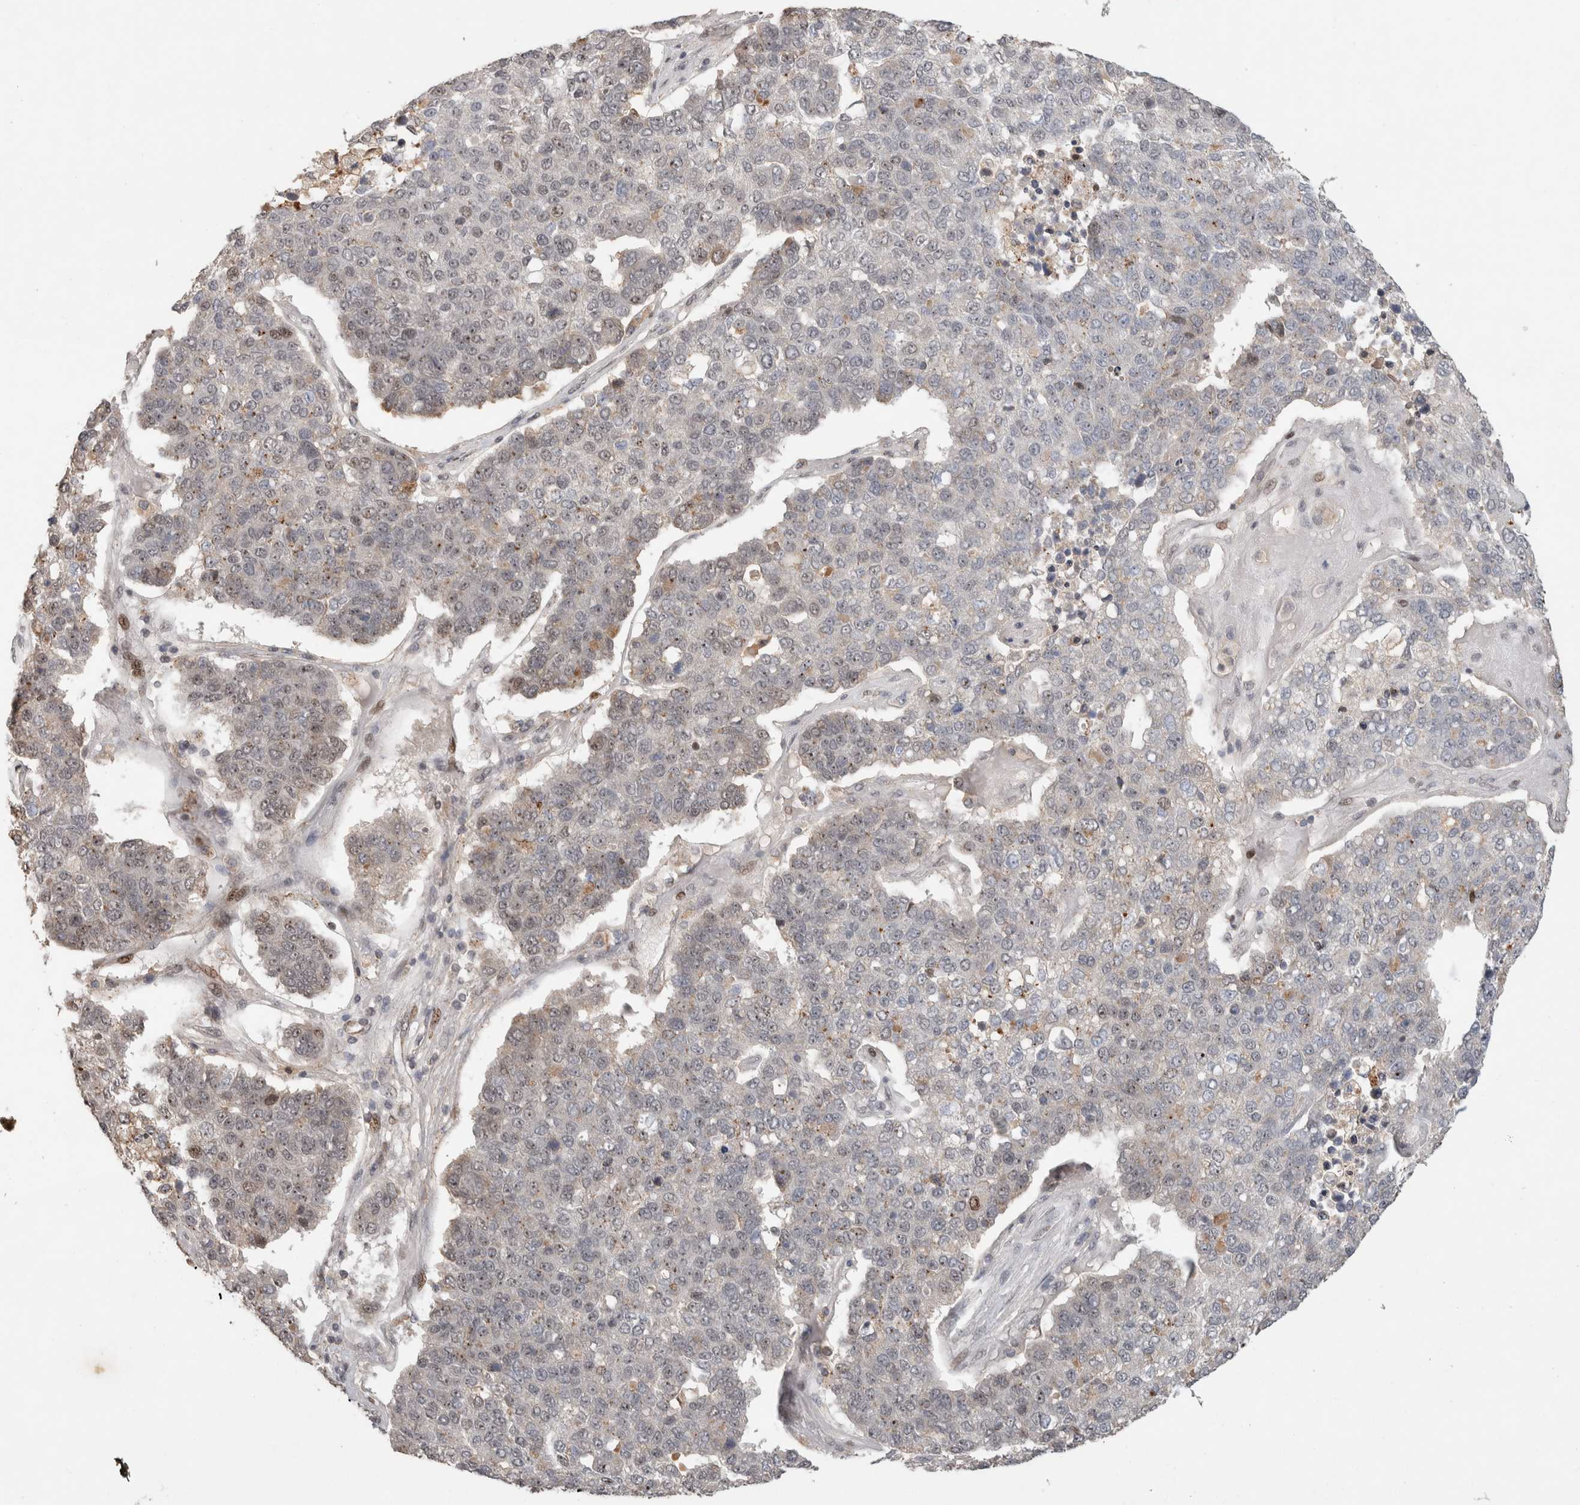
{"staining": {"intensity": "weak", "quantity": "<25%", "location": "nuclear"}, "tissue": "pancreatic cancer", "cell_type": "Tumor cells", "image_type": "cancer", "snomed": [{"axis": "morphology", "description": "Adenocarcinoma, NOS"}, {"axis": "topography", "description": "Pancreas"}], "caption": "IHC image of neoplastic tissue: pancreatic cancer (adenocarcinoma) stained with DAB shows no significant protein positivity in tumor cells.", "gene": "ZNF521", "patient": {"sex": "female", "age": 61}}